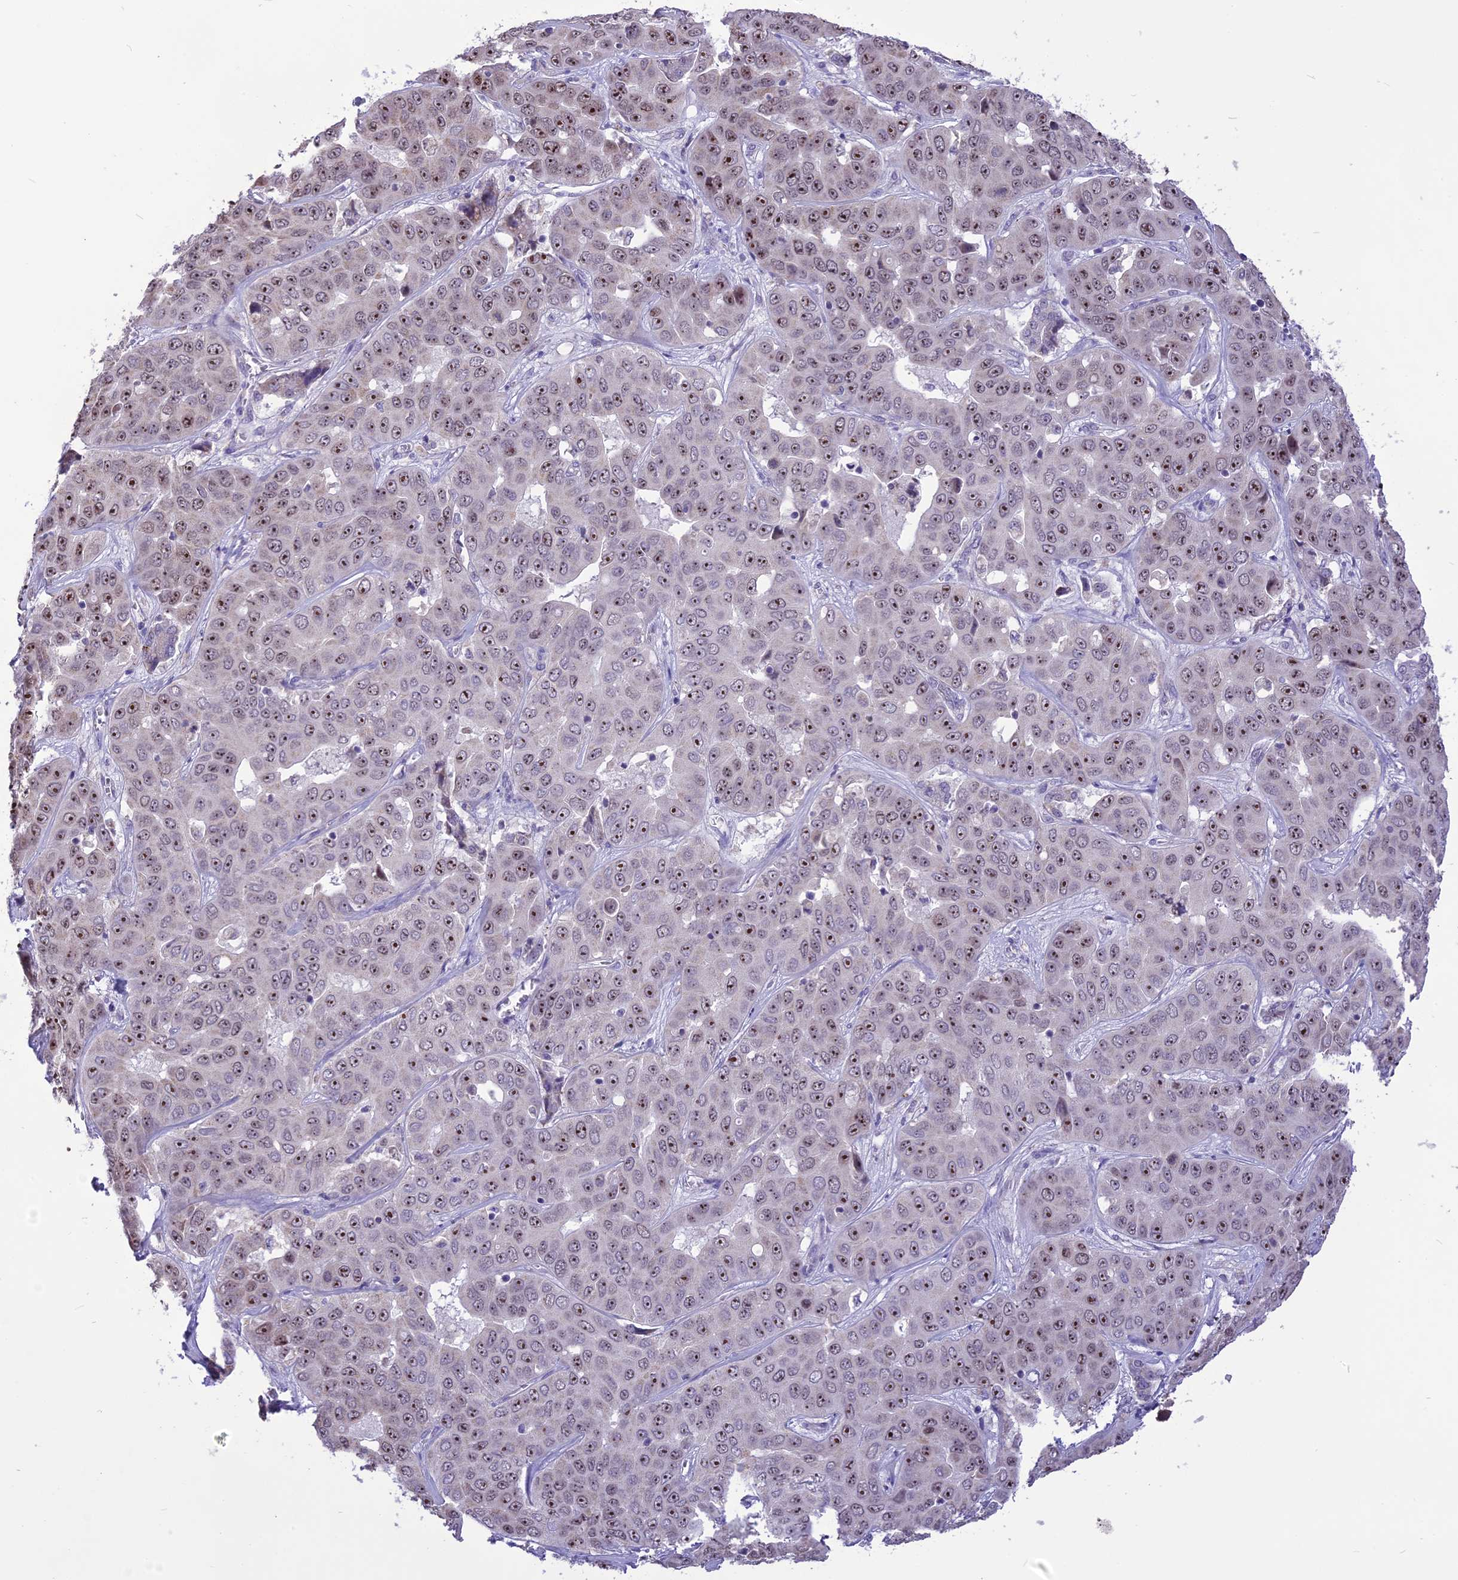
{"staining": {"intensity": "strong", "quantity": ">75%", "location": "nuclear"}, "tissue": "liver cancer", "cell_type": "Tumor cells", "image_type": "cancer", "snomed": [{"axis": "morphology", "description": "Cholangiocarcinoma"}, {"axis": "topography", "description": "Liver"}], "caption": "Tumor cells reveal strong nuclear staining in about >75% of cells in liver cancer.", "gene": "CMSS1", "patient": {"sex": "female", "age": 52}}